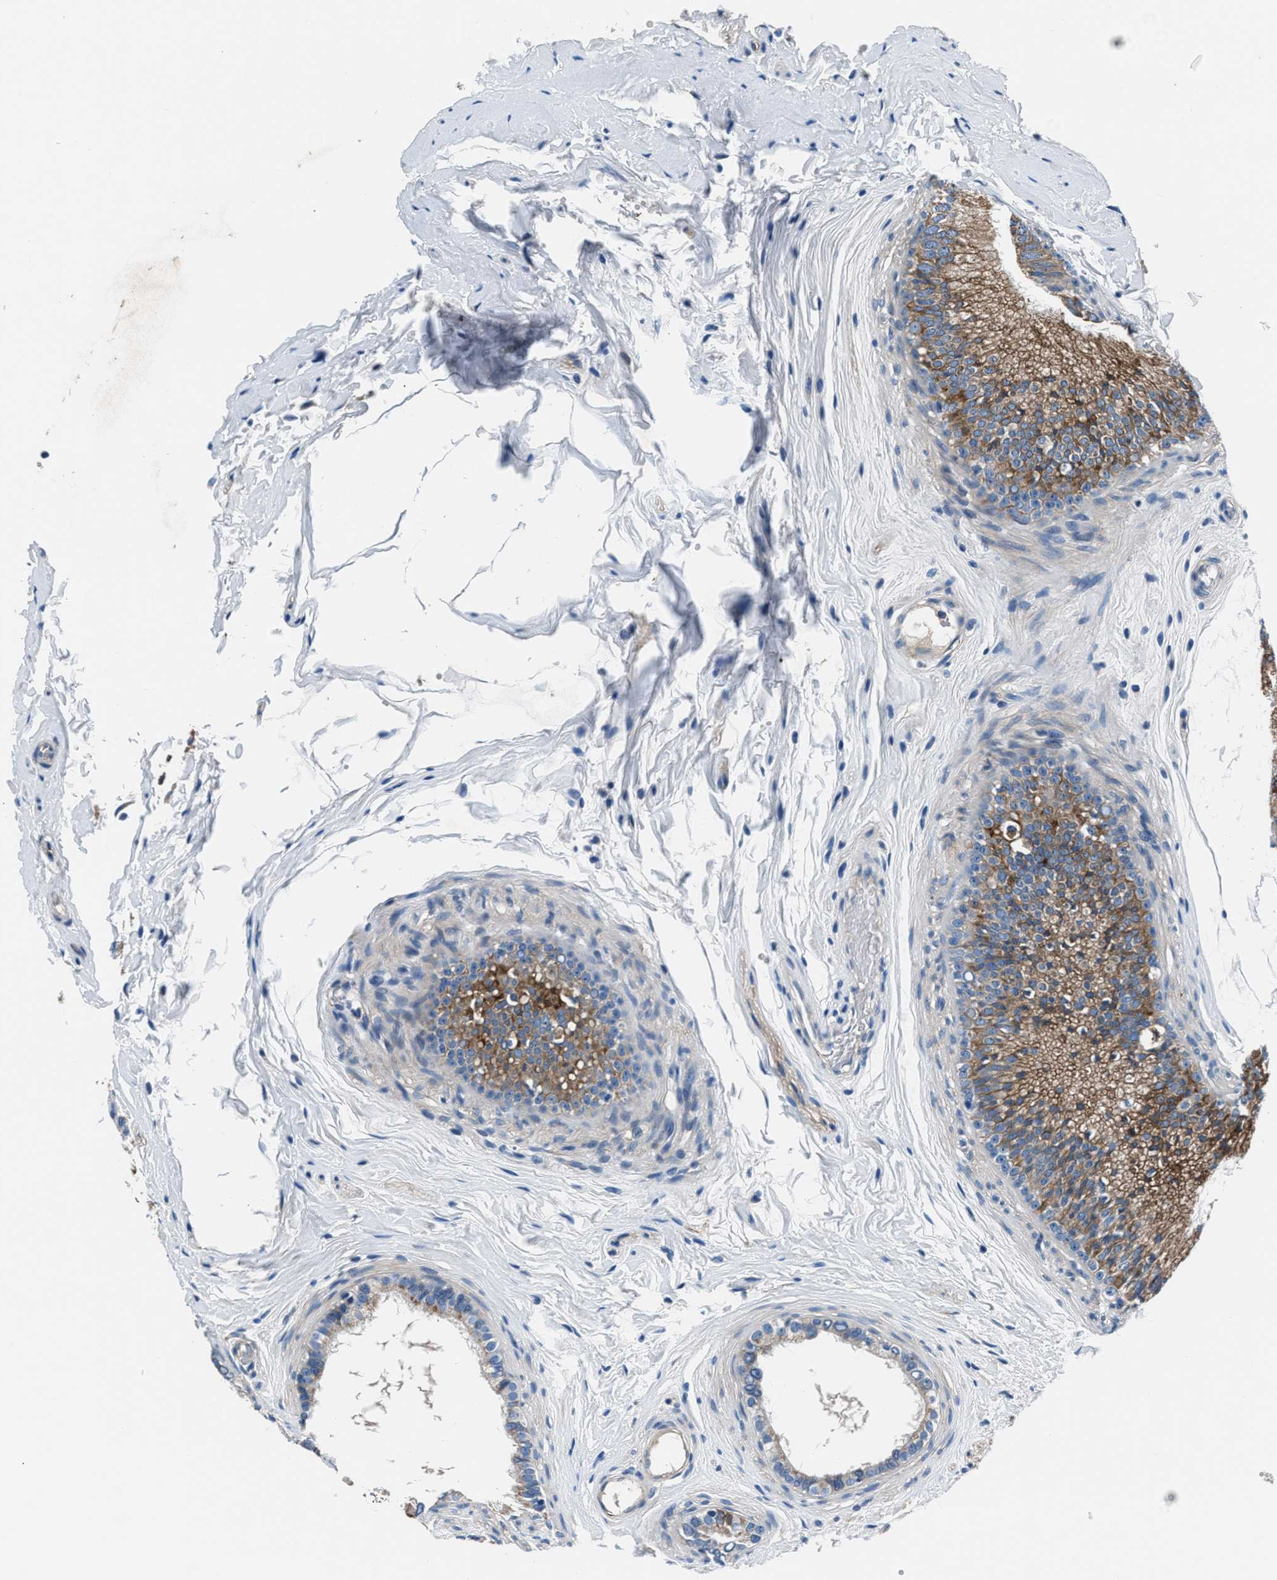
{"staining": {"intensity": "moderate", "quantity": ">75%", "location": "cytoplasmic/membranous"}, "tissue": "epididymis", "cell_type": "Glandular cells", "image_type": "normal", "snomed": [{"axis": "morphology", "description": "Normal tissue, NOS"}, {"axis": "topography", "description": "Testis"}, {"axis": "topography", "description": "Epididymis"}], "caption": "IHC image of unremarkable human epididymis stained for a protein (brown), which exhibits medium levels of moderate cytoplasmic/membranous positivity in about >75% of glandular cells.", "gene": "PRTFDC1", "patient": {"sex": "male", "age": 36}}